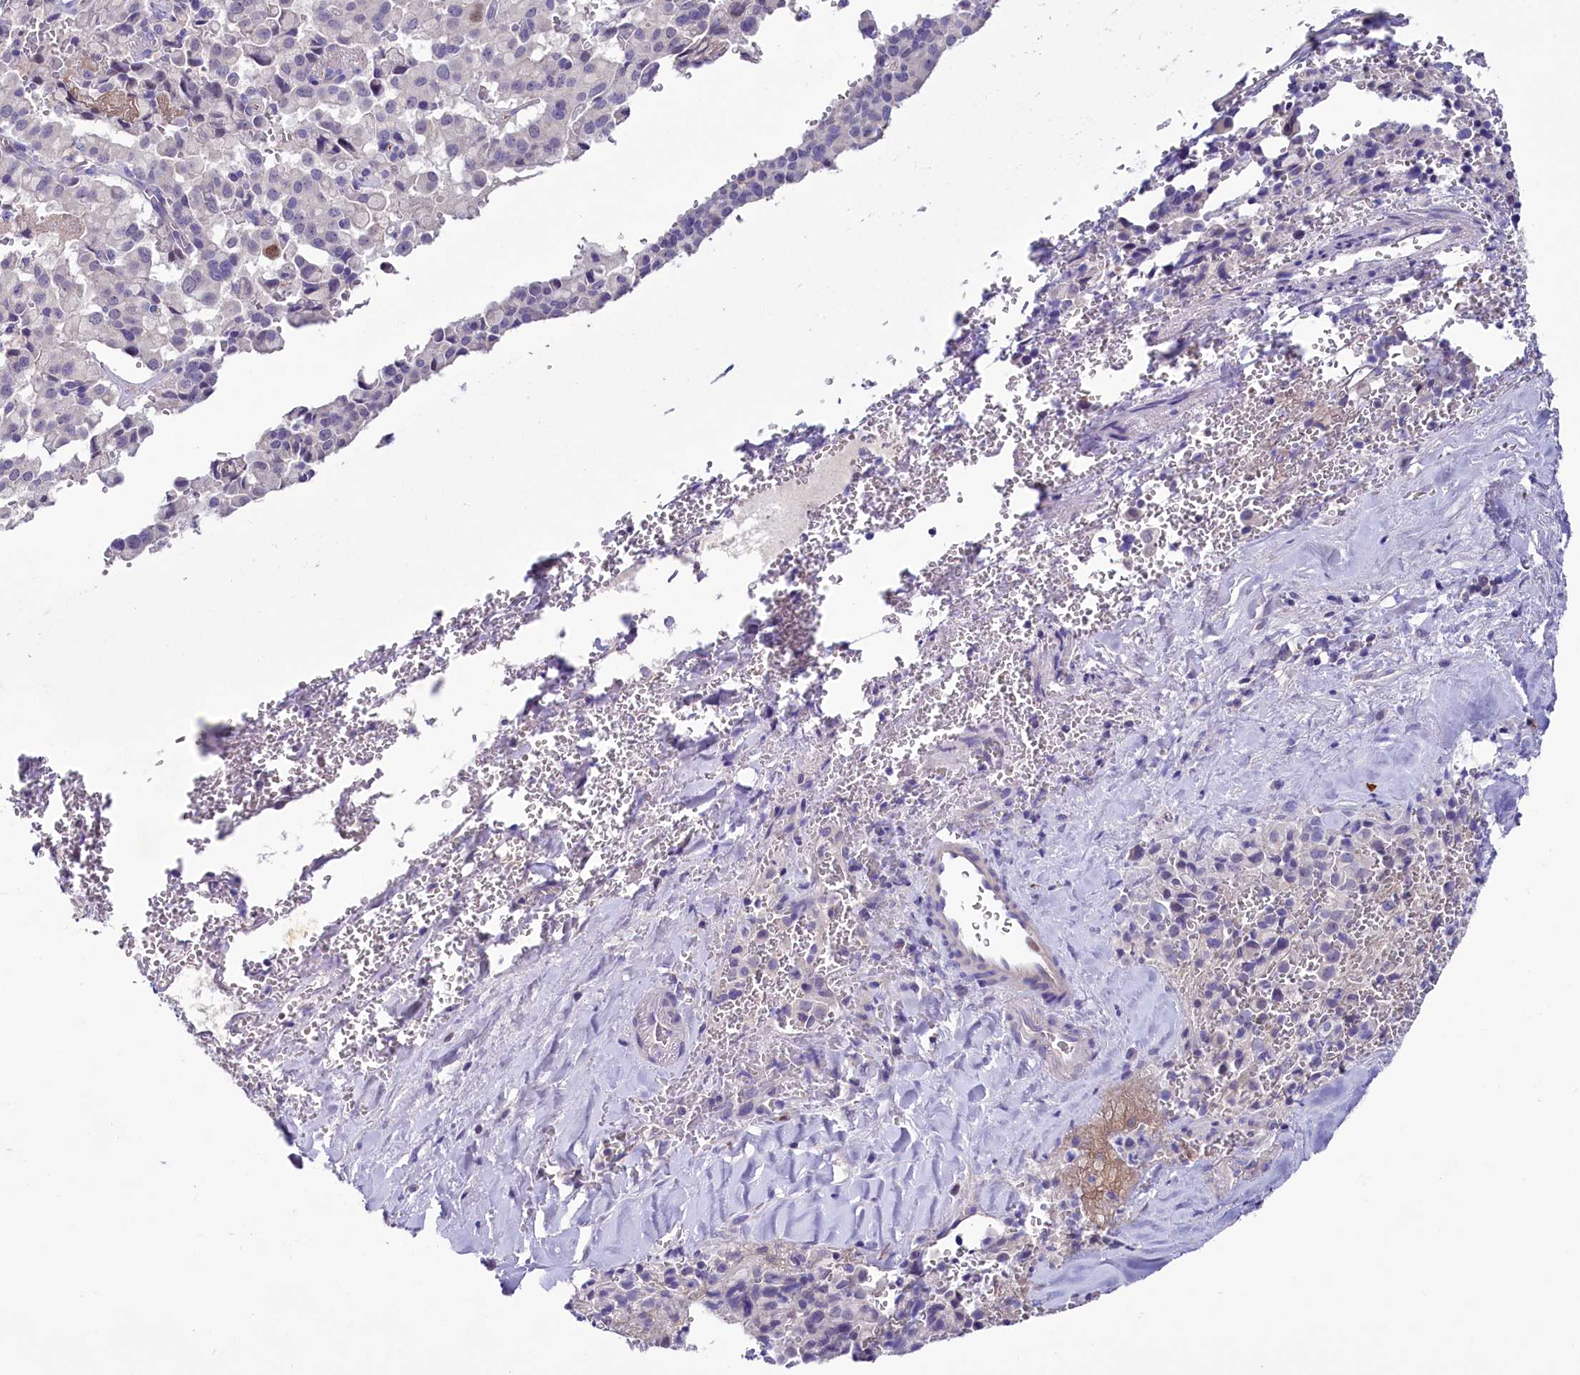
{"staining": {"intensity": "negative", "quantity": "none", "location": "none"}, "tissue": "pancreatic cancer", "cell_type": "Tumor cells", "image_type": "cancer", "snomed": [{"axis": "morphology", "description": "Adenocarcinoma, NOS"}, {"axis": "topography", "description": "Pancreas"}], "caption": "The image displays no staining of tumor cells in pancreatic cancer (adenocarcinoma).", "gene": "FAM111B", "patient": {"sex": "male", "age": 65}}